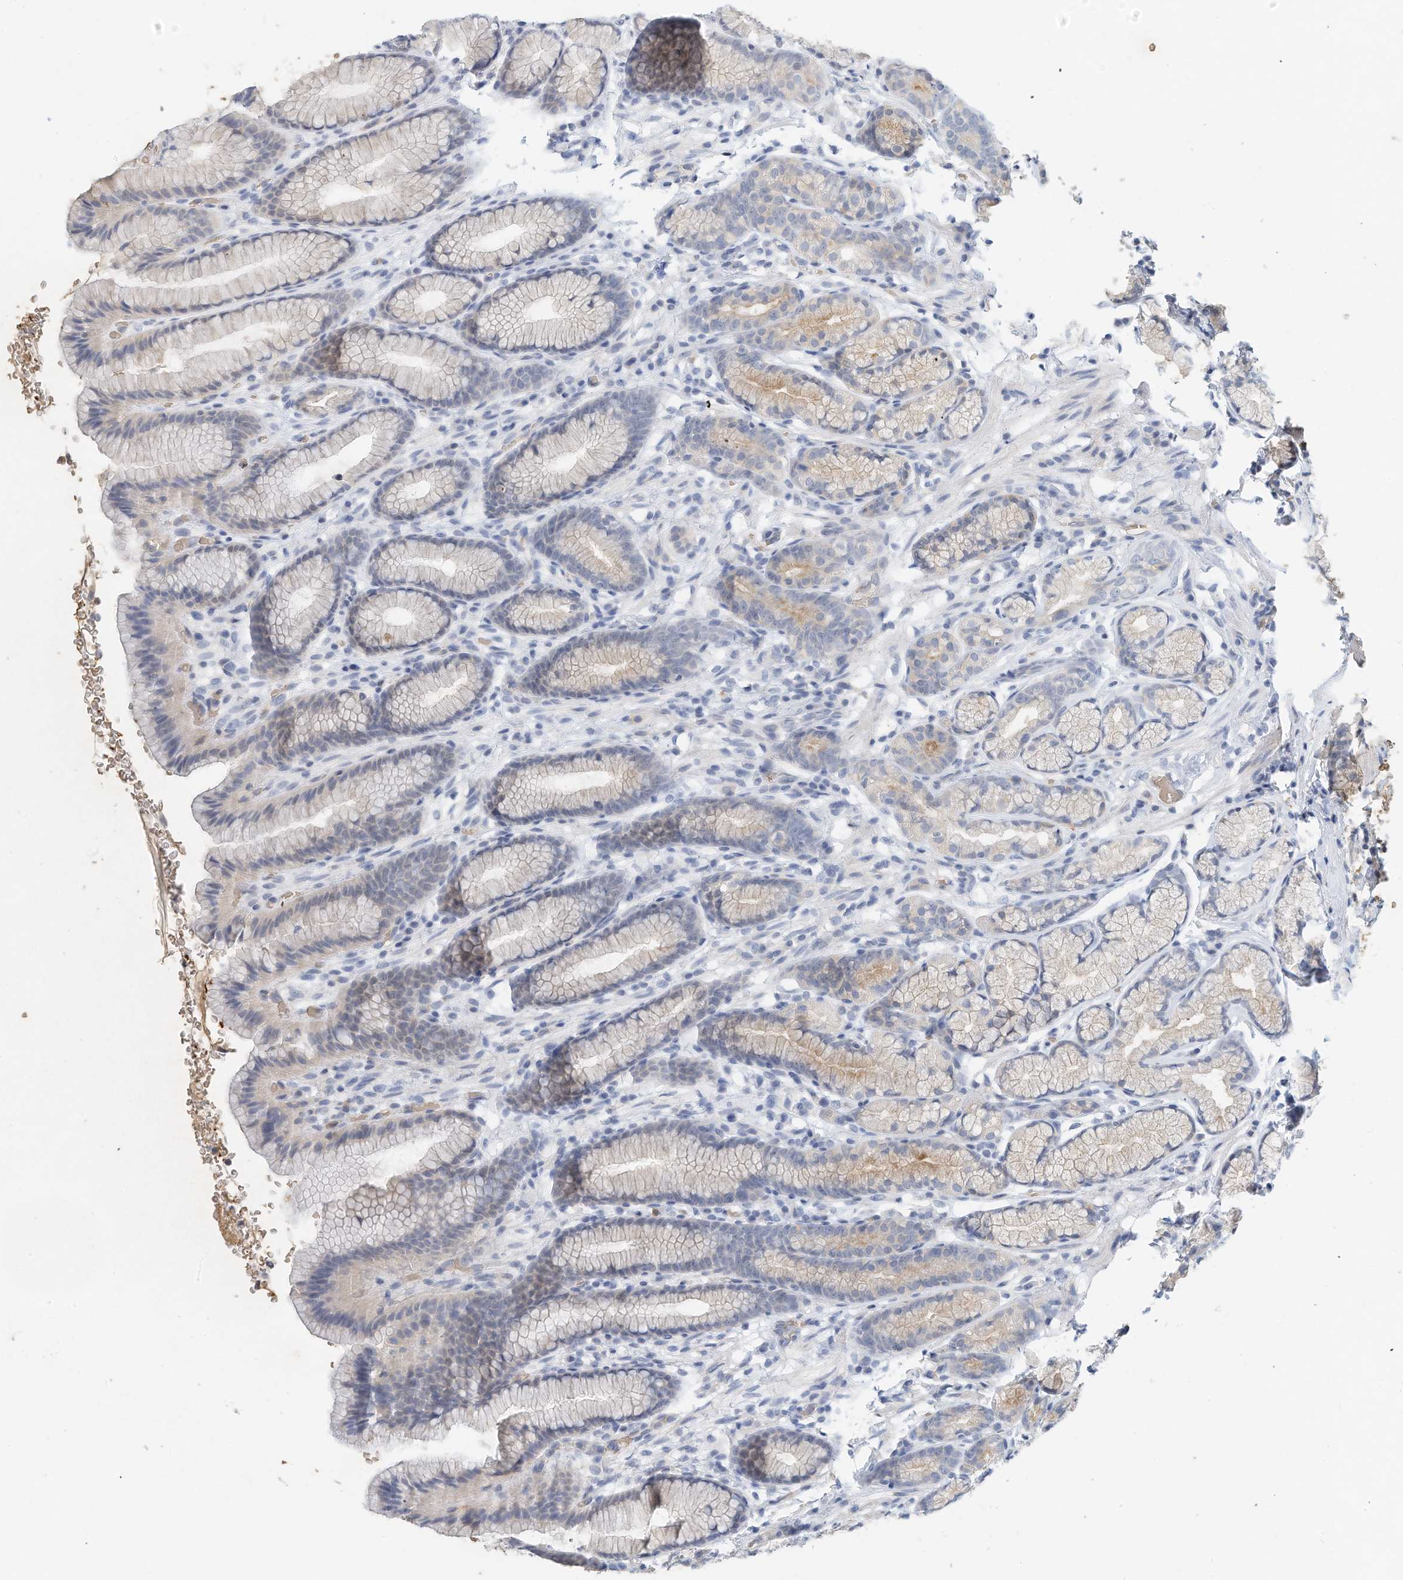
{"staining": {"intensity": "negative", "quantity": "none", "location": "none"}, "tissue": "stomach", "cell_type": "Glandular cells", "image_type": "normal", "snomed": [{"axis": "morphology", "description": "Normal tissue, NOS"}, {"axis": "topography", "description": "Stomach"}], "caption": "High power microscopy image of an IHC histopathology image of normal stomach, revealing no significant staining in glandular cells.", "gene": "RCAN3", "patient": {"sex": "male", "age": 42}}